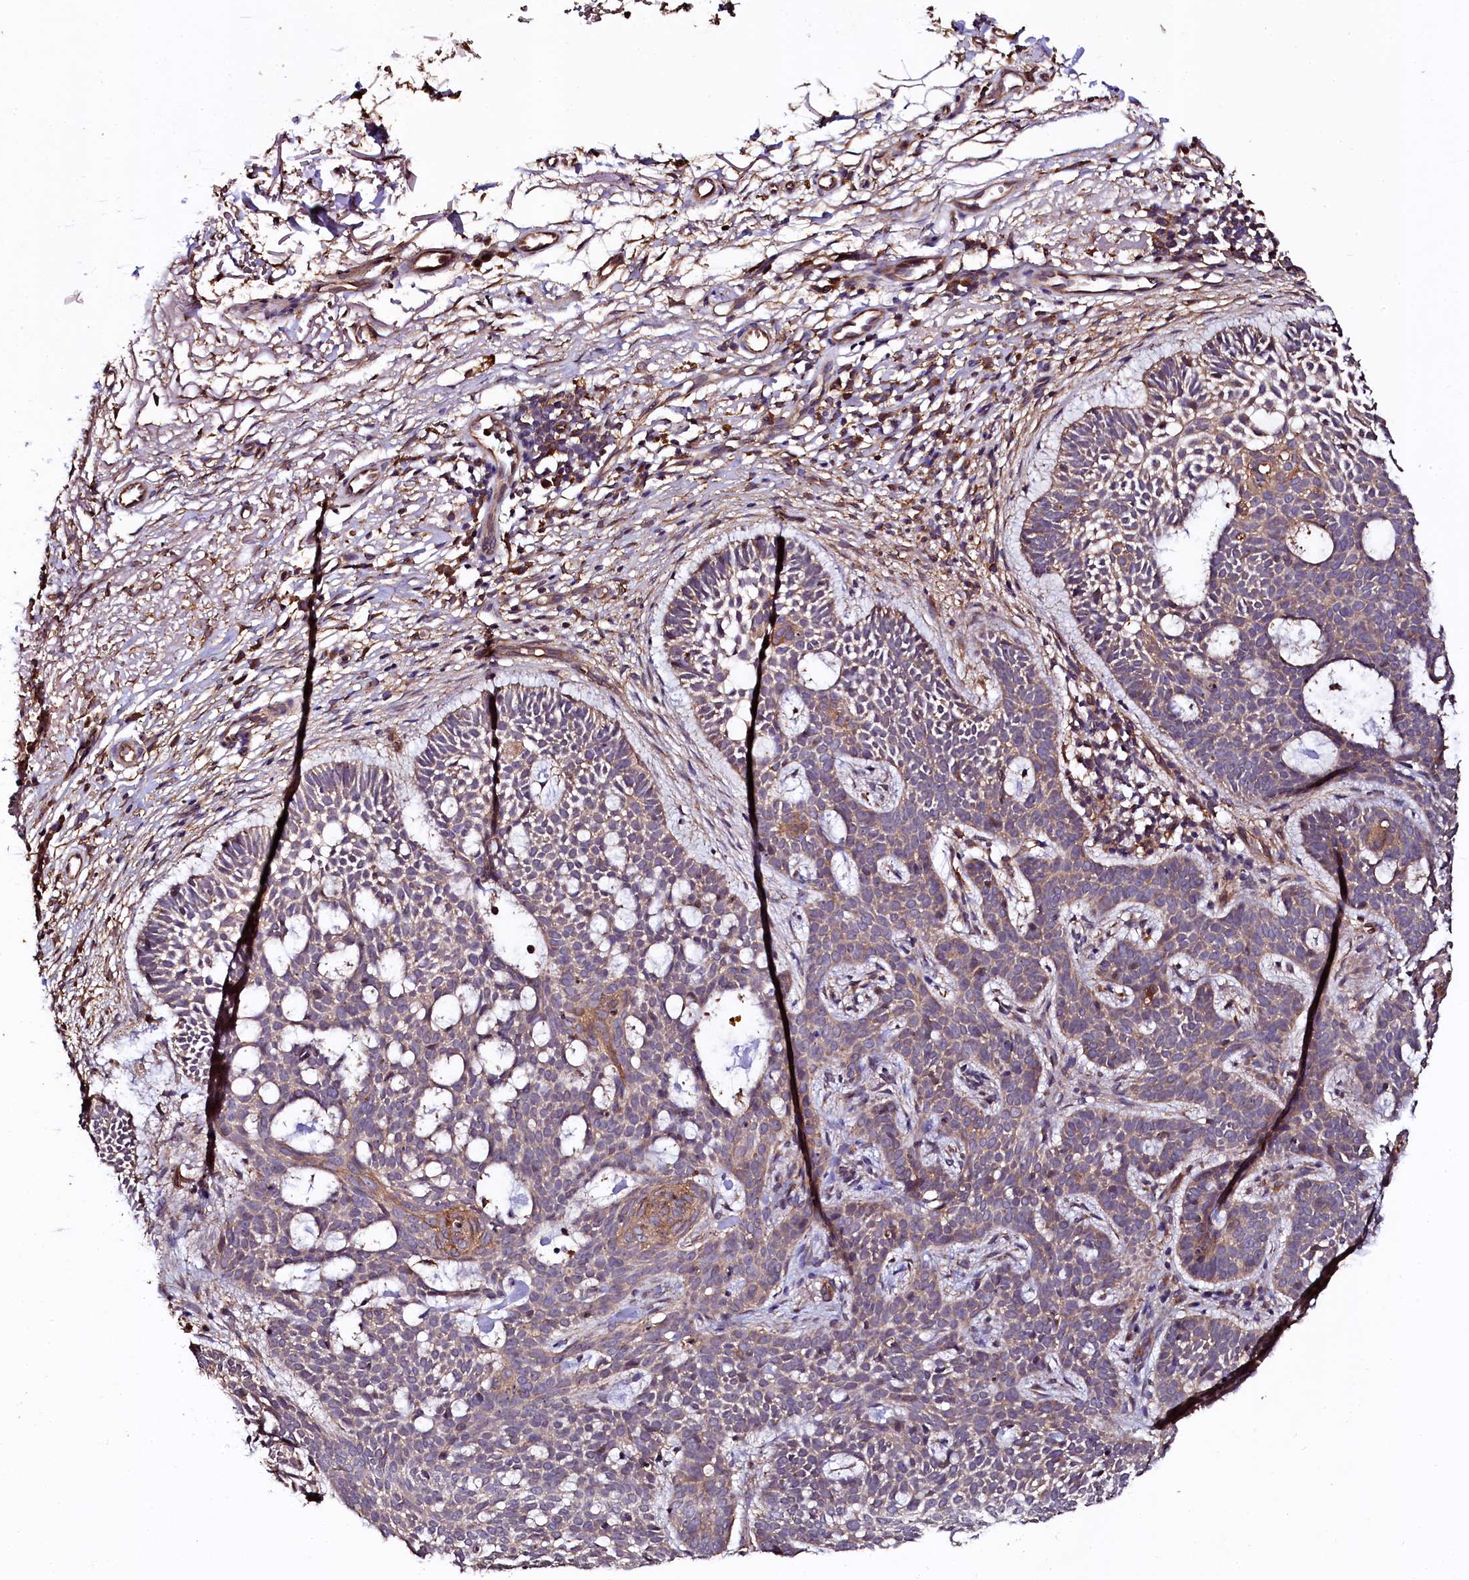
{"staining": {"intensity": "weak", "quantity": "<25%", "location": "cytoplasmic/membranous"}, "tissue": "skin cancer", "cell_type": "Tumor cells", "image_type": "cancer", "snomed": [{"axis": "morphology", "description": "Basal cell carcinoma"}, {"axis": "topography", "description": "Skin"}], "caption": "Basal cell carcinoma (skin) was stained to show a protein in brown. There is no significant staining in tumor cells. The staining was performed using DAB to visualize the protein expression in brown, while the nuclei were stained in blue with hematoxylin (Magnification: 20x).", "gene": "APPL2", "patient": {"sex": "male", "age": 85}}